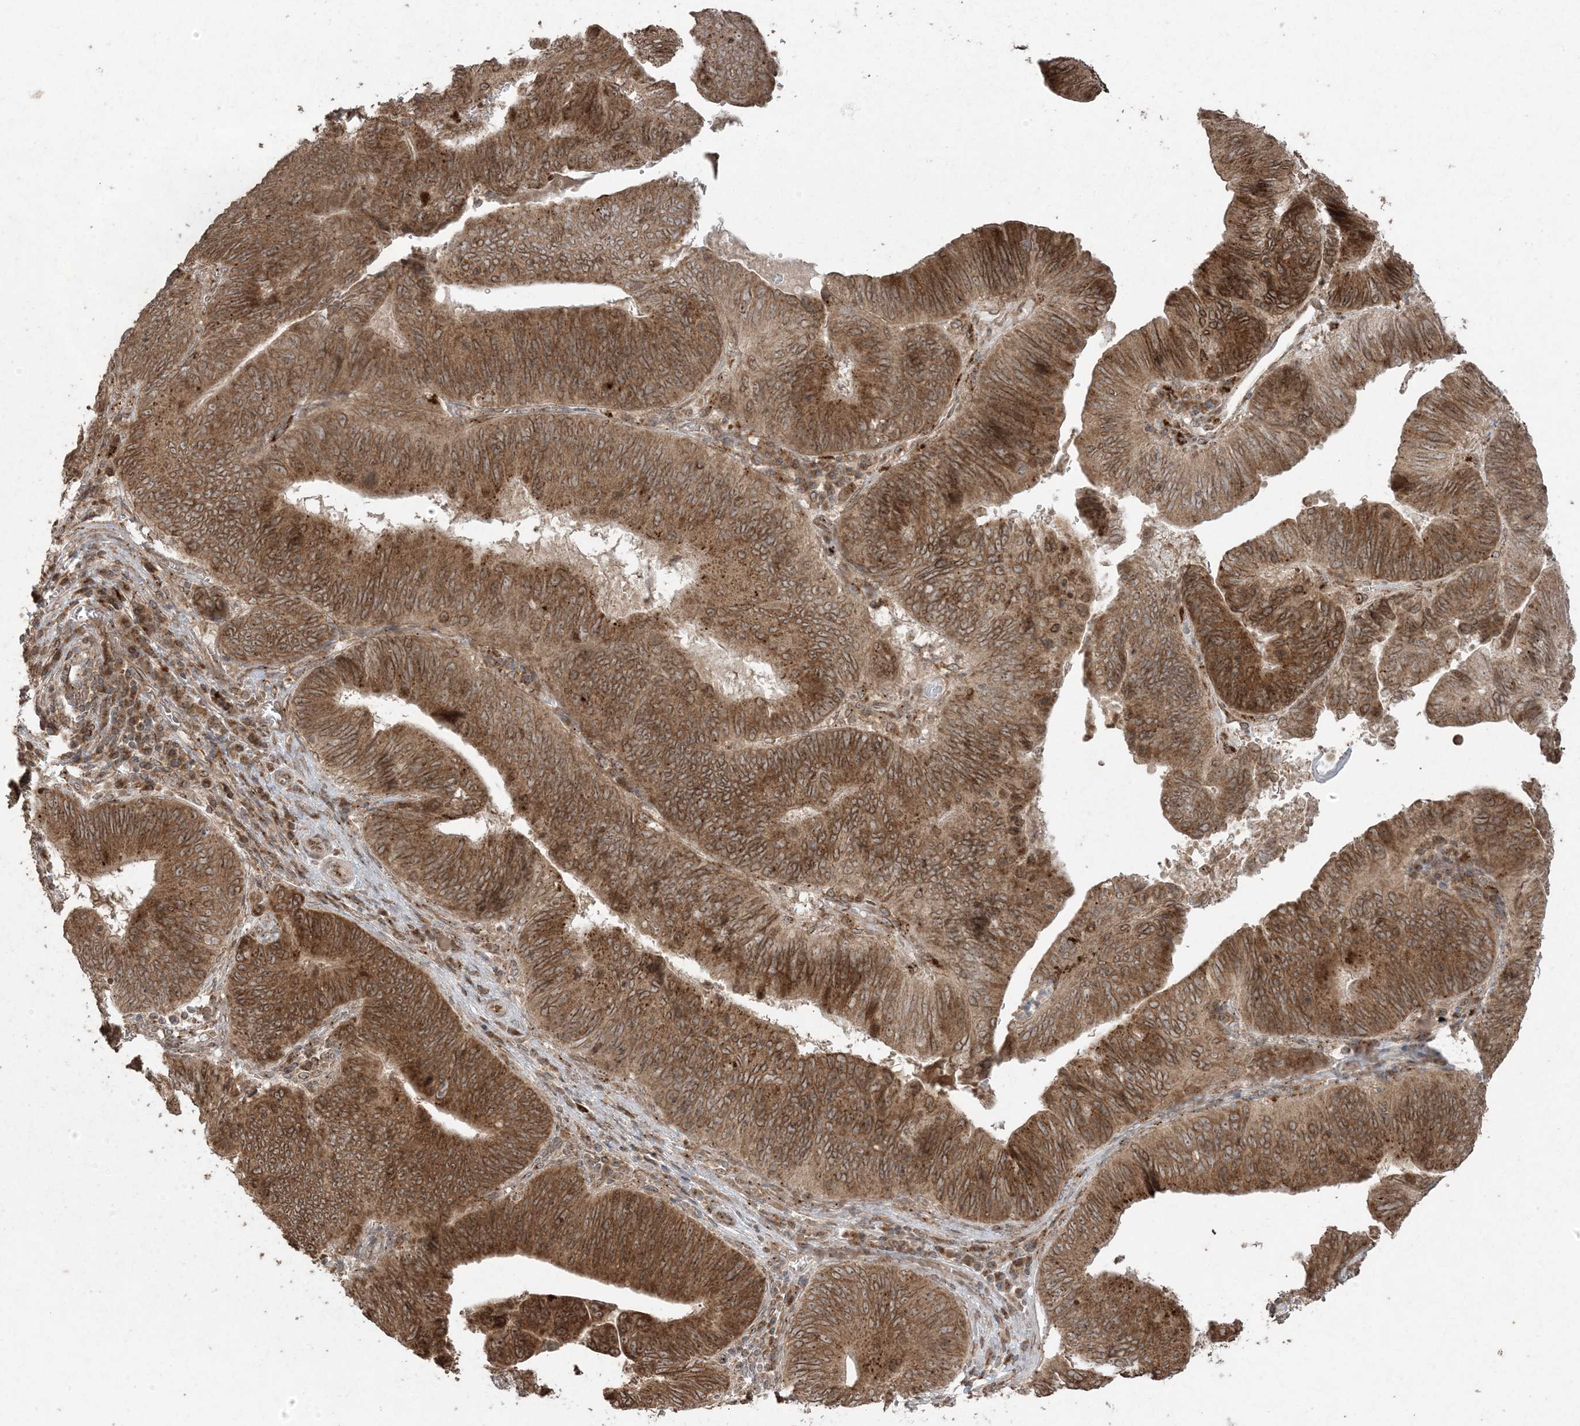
{"staining": {"intensity": "strong", "quantity": ">75%", "location": "cytoplasmic/membranous"}, "tissue": "pancreatic cancer", "cell_type": "Tumor cells", "image_type": "cancer", "snomed": [{"axis": "morphology", "description": "Adenocarcinoma, NOS"}, {"axis": "topography", "description": "Pancreas"}], "caption": "Protein expression analysis of pancreatic cancer (adenocarcinoma) shows strong cytoplasmic/membranous expression in about >75% of tumor cells.", "gene": "DDX19B", "patient": {"sex": "male", "age": 63}}